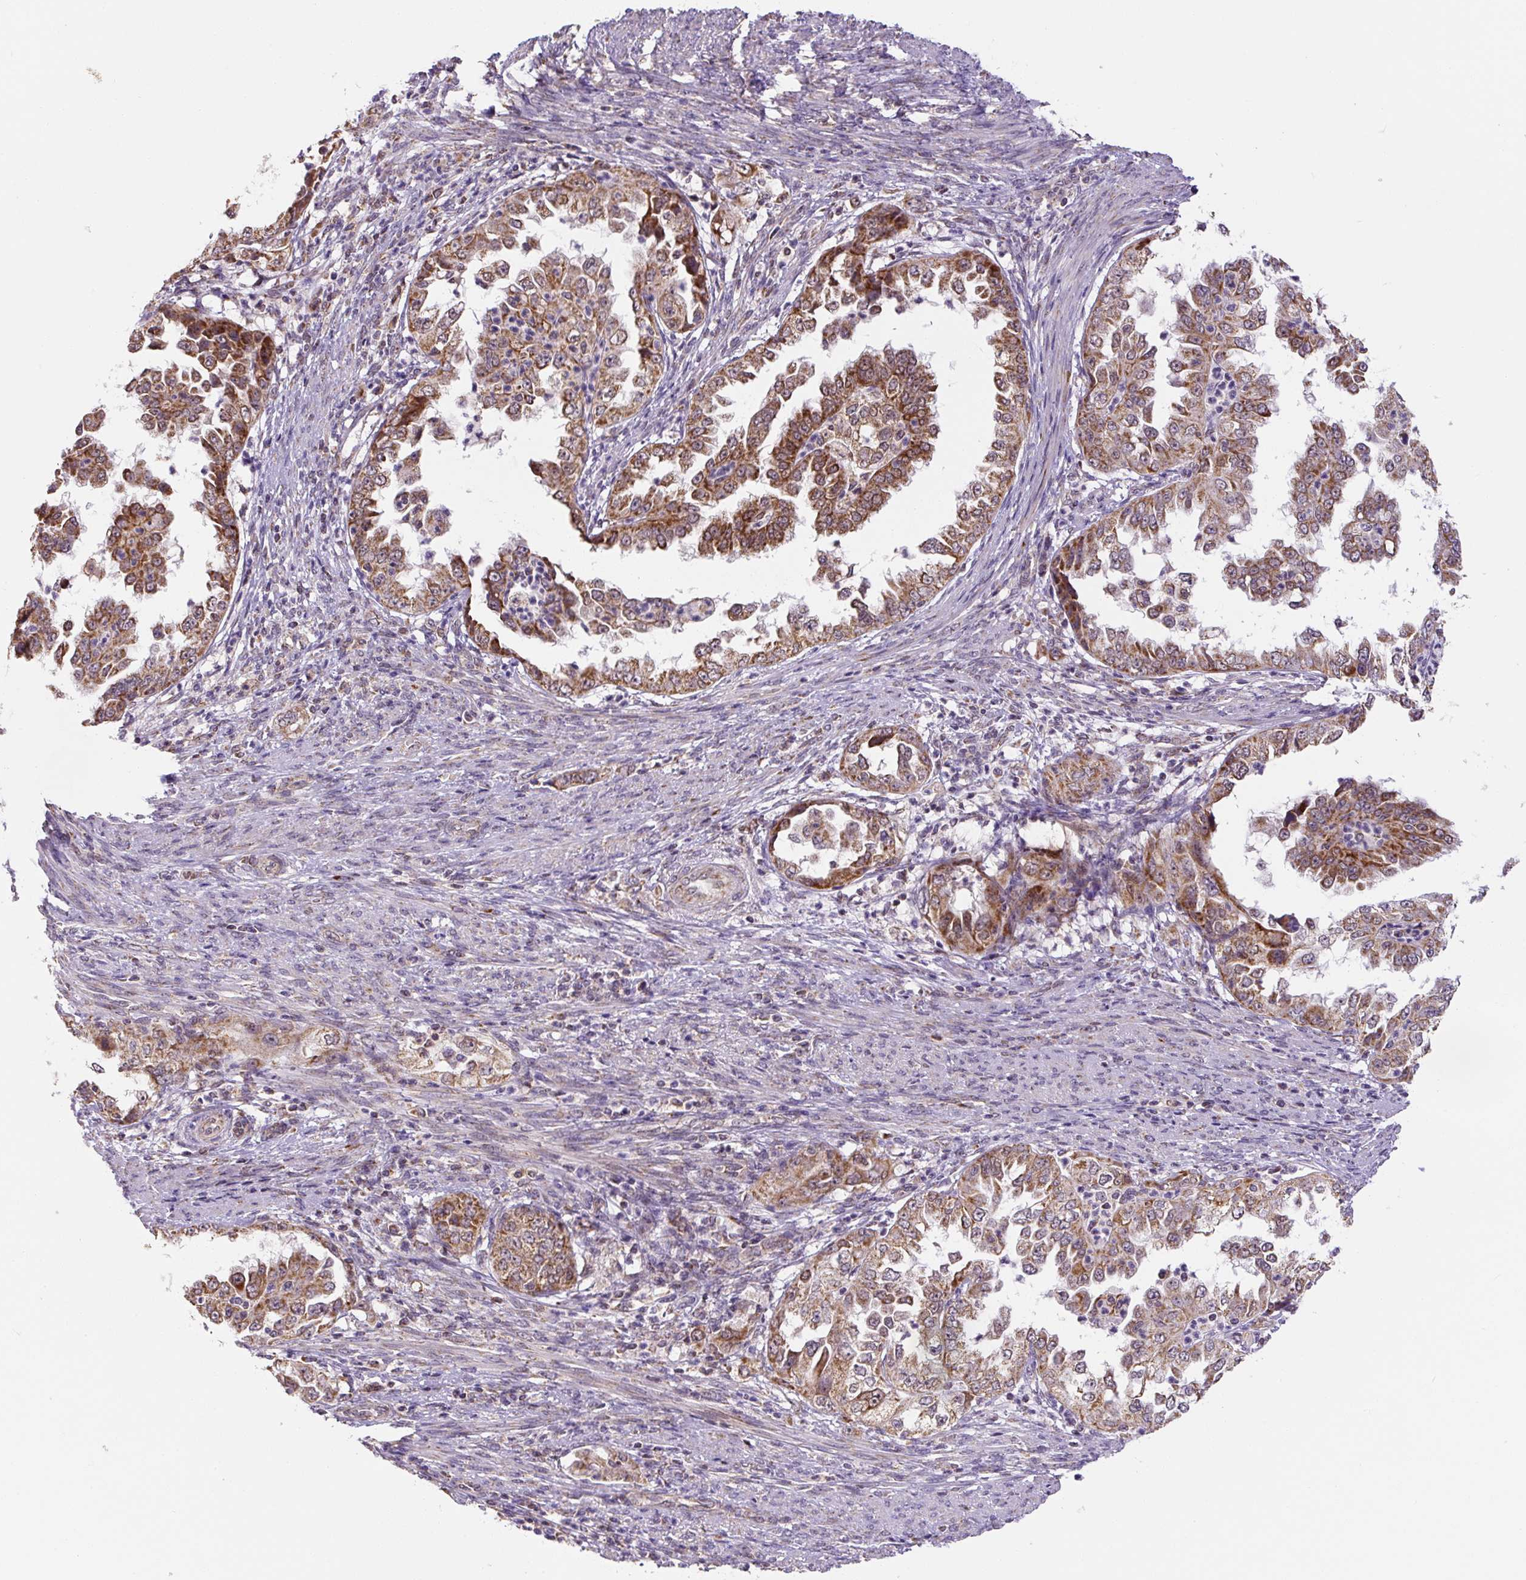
{"staining": {"intensity": "strong", "quantity": ">75%", "location": "cytoplasmic/membranous"}, "tissue": "endometrial cancer", "cell_type": "Tumor cells", "image_type": "cancer", "snomed": [{"axis": "morphology", "description": "Adenocarcinoma, NOS"}, {"axis": "topography", "description": "Endometrium"}], "caption": "Immunohistochemistry (IHC) of human endometrial cancer (adenocarcinoma) reveals high levels of strong cytoplasmic/membranous staining in approximately >75% of tumor cells.", "gene": "MFSD9", "patient": {"sex": "female", "age": 85}}